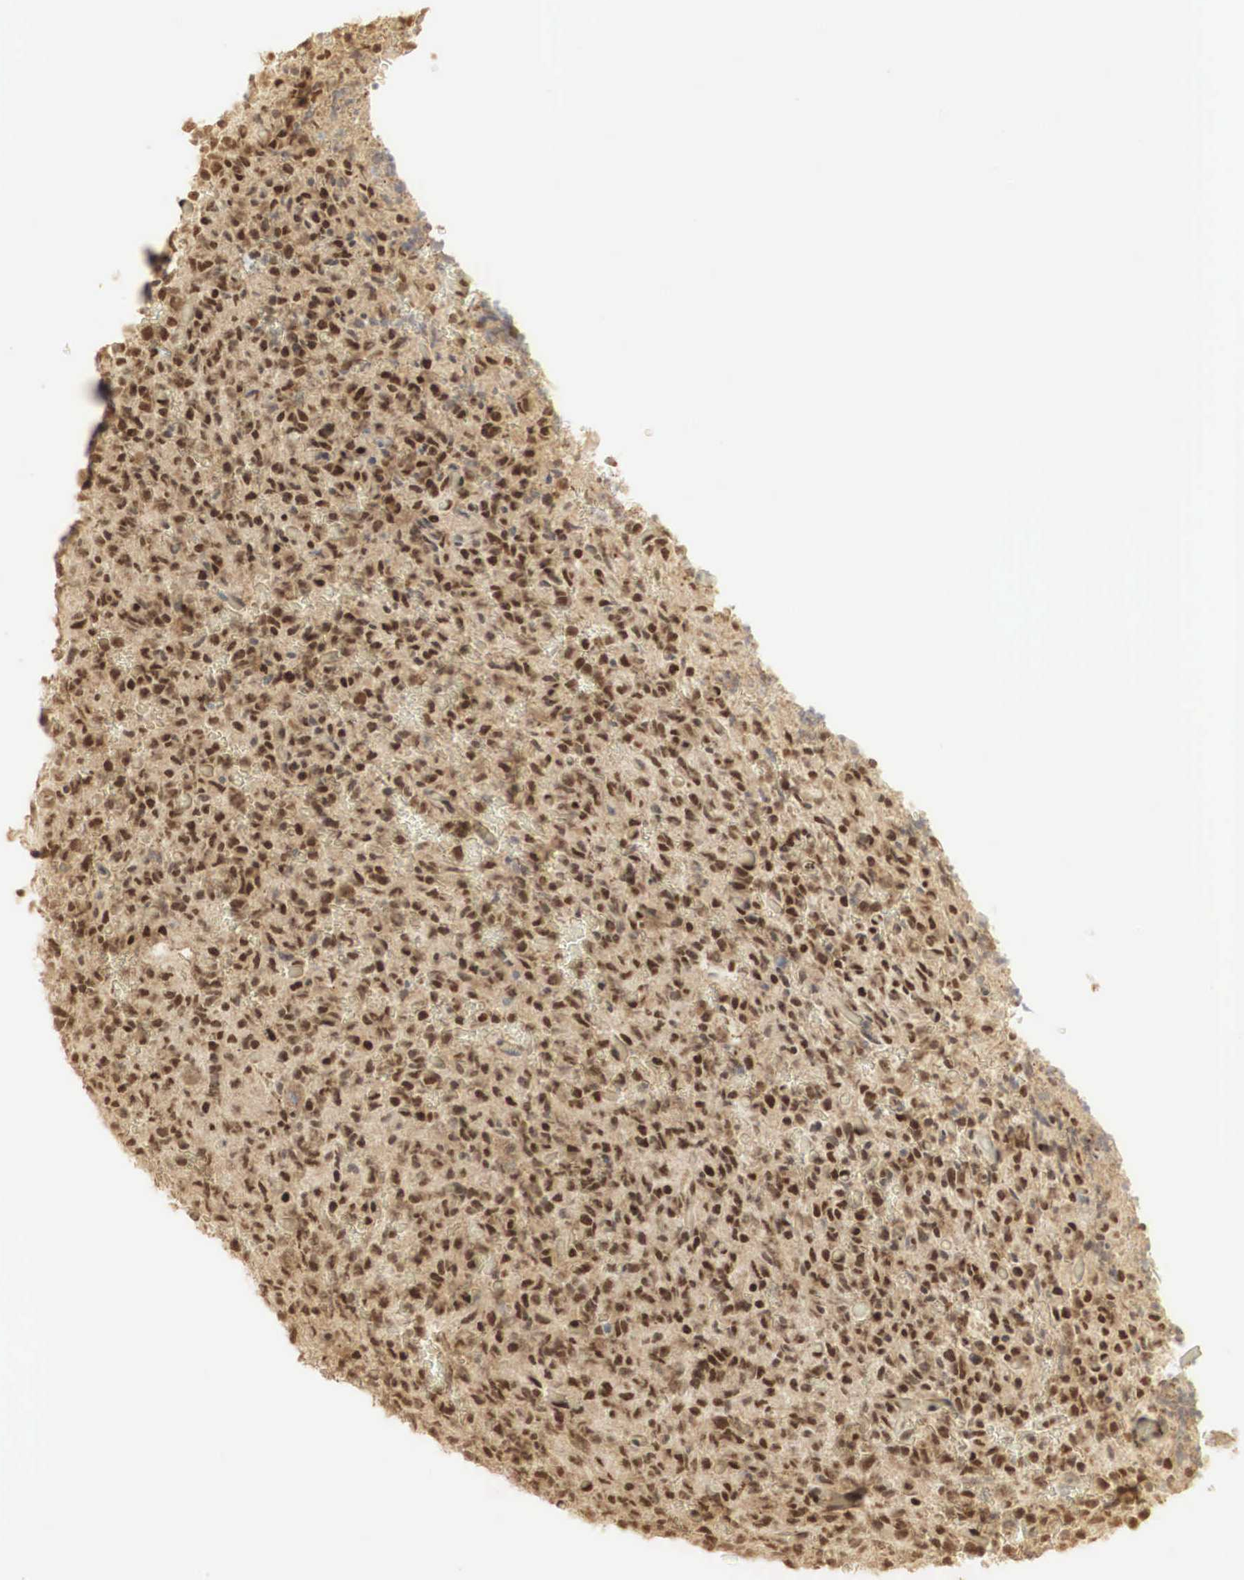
{"staining": {"intensity": "strong", "quantity": ">75%", "location": "cytoplasmic/membranous,nuclear"}, "tissue": "glioma", "cell_type": "Tumor cells", "image_type": "cancer", "snomed": [{"axis": "morphology", "description": "Glioma, malignant, High grade"}, {"axis": "topography", "description": "Brain"}], "caption": "Immunohistochemical staining of human glioma displays strong cytoplasmic/membranous and nuclear protein staining in approximately >75% of tumor cells. Nuclei are stained in blue.", "gene": "RNF113A", "patient": {"sex": "male", "age": 56}}